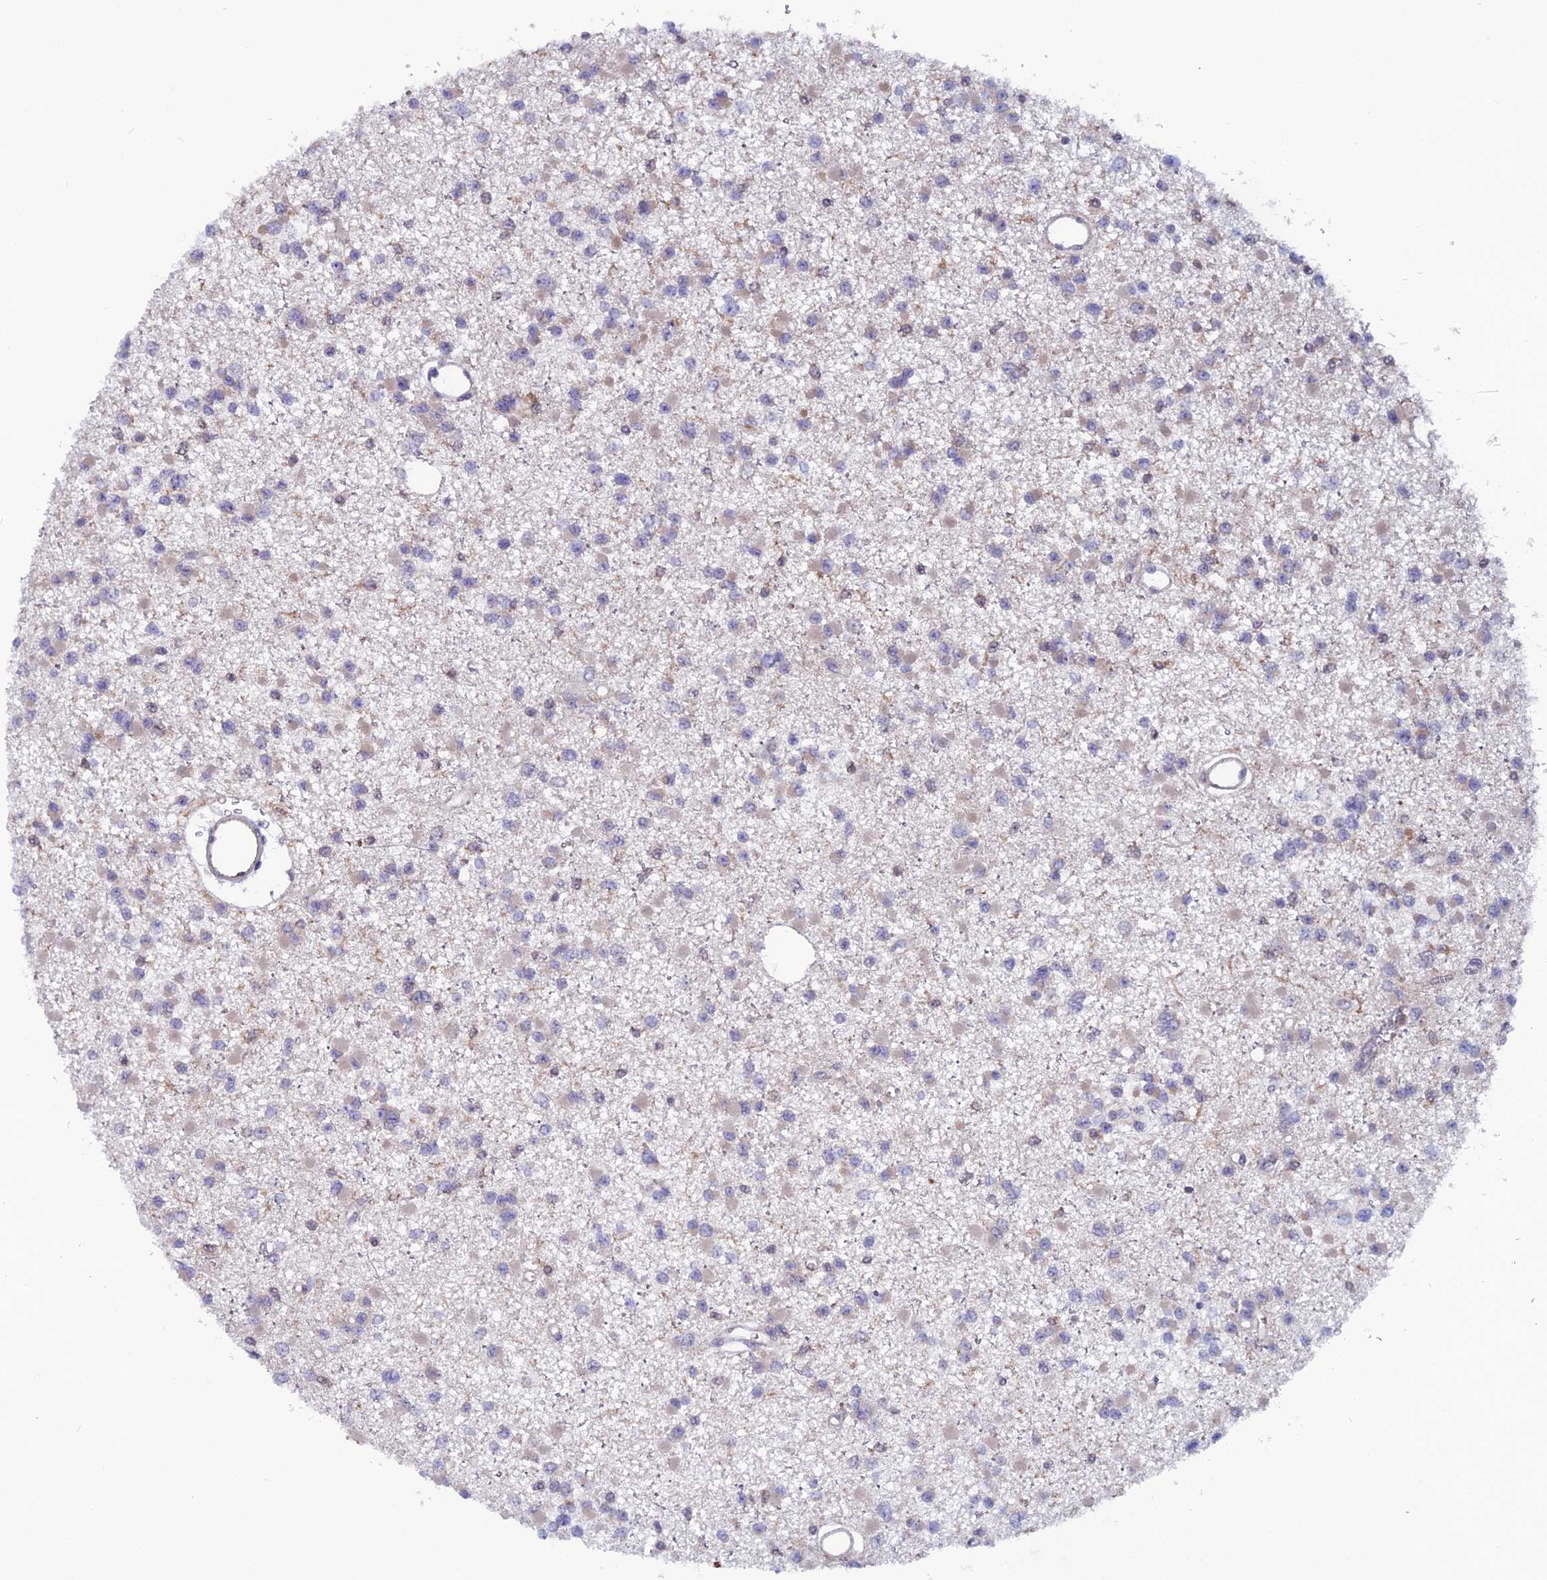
{"staining": {"intensity": "negative", "quantity": "none", "location": "none"}, "tissue": "glioma", "cell_type": "Tumor cells", "image_type": "cancer", "snomed": [{"axis": "morphology", "description": "Glioma, malignant, Low grade"}, {"axis": "topography", "description": "Brain"}], "caption": "Protein analysis of glioma demonstrates no significant expression in tumor cells.", "gene": "MAST2", "patient": {"sex": "female", "age": 22}}